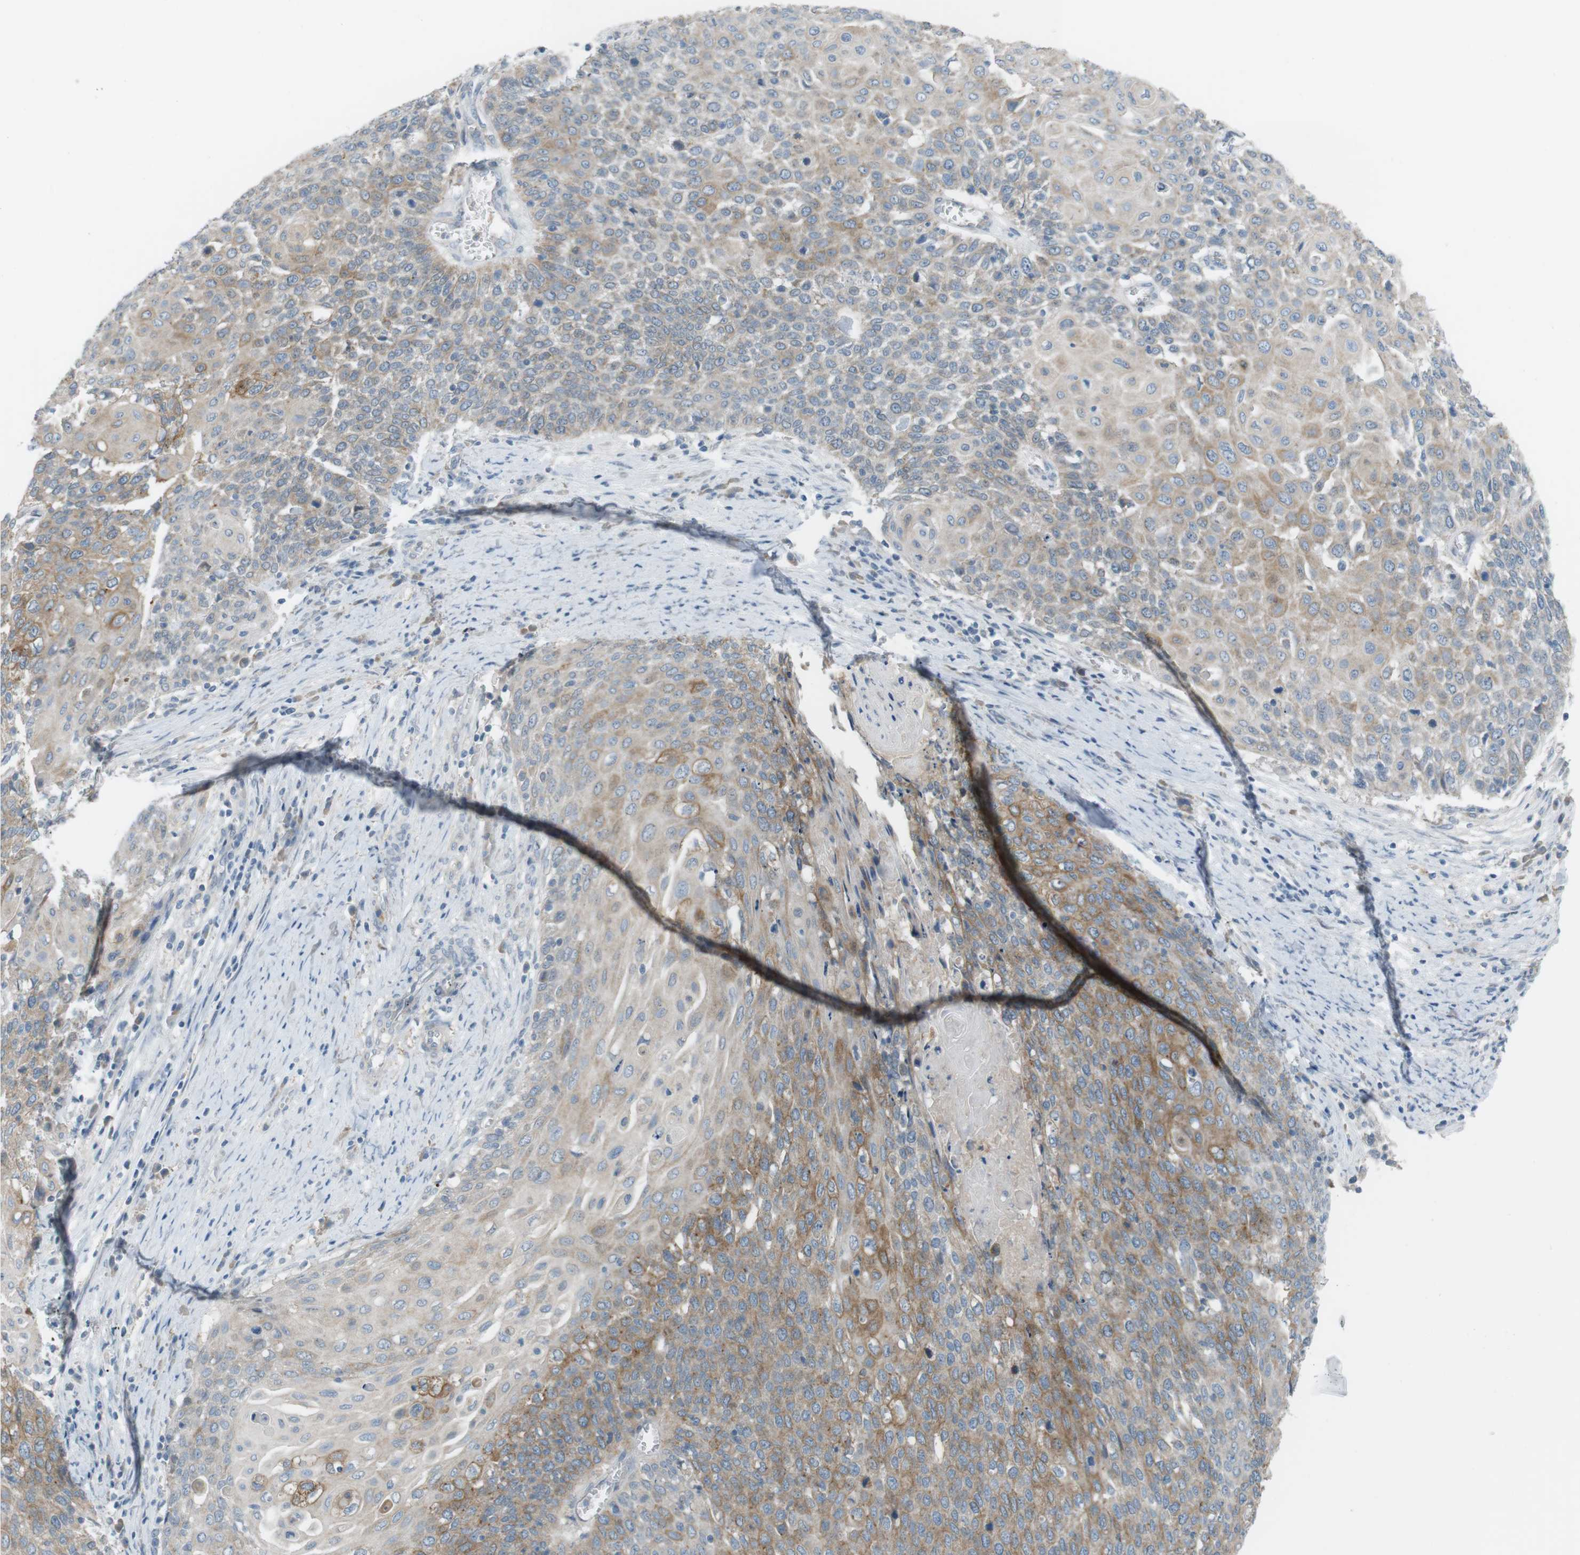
{"staining": {"intensity": "moderate", "quantity": ">75%", "location": "cytoplasmic/membranous"}, "tissue": "cervical cancer", "cell_type": "Tumor cells", "image_type": "cancer", "snomed": [{"axis": "morphology", "description": "Squamous cell carcinoma, NOS"}, {"axis": "topography", "description": "Cervix"}], "caption": "Moderate cytoplasmic/membranous positivity is appreciated in approximately >75% of tumor cells in cervical cancer. (brown staining indicates protein expression, while blue staining denotes nuclei).", "gene": "RTN3", "patient": {"sex": "female", "age": 39}}